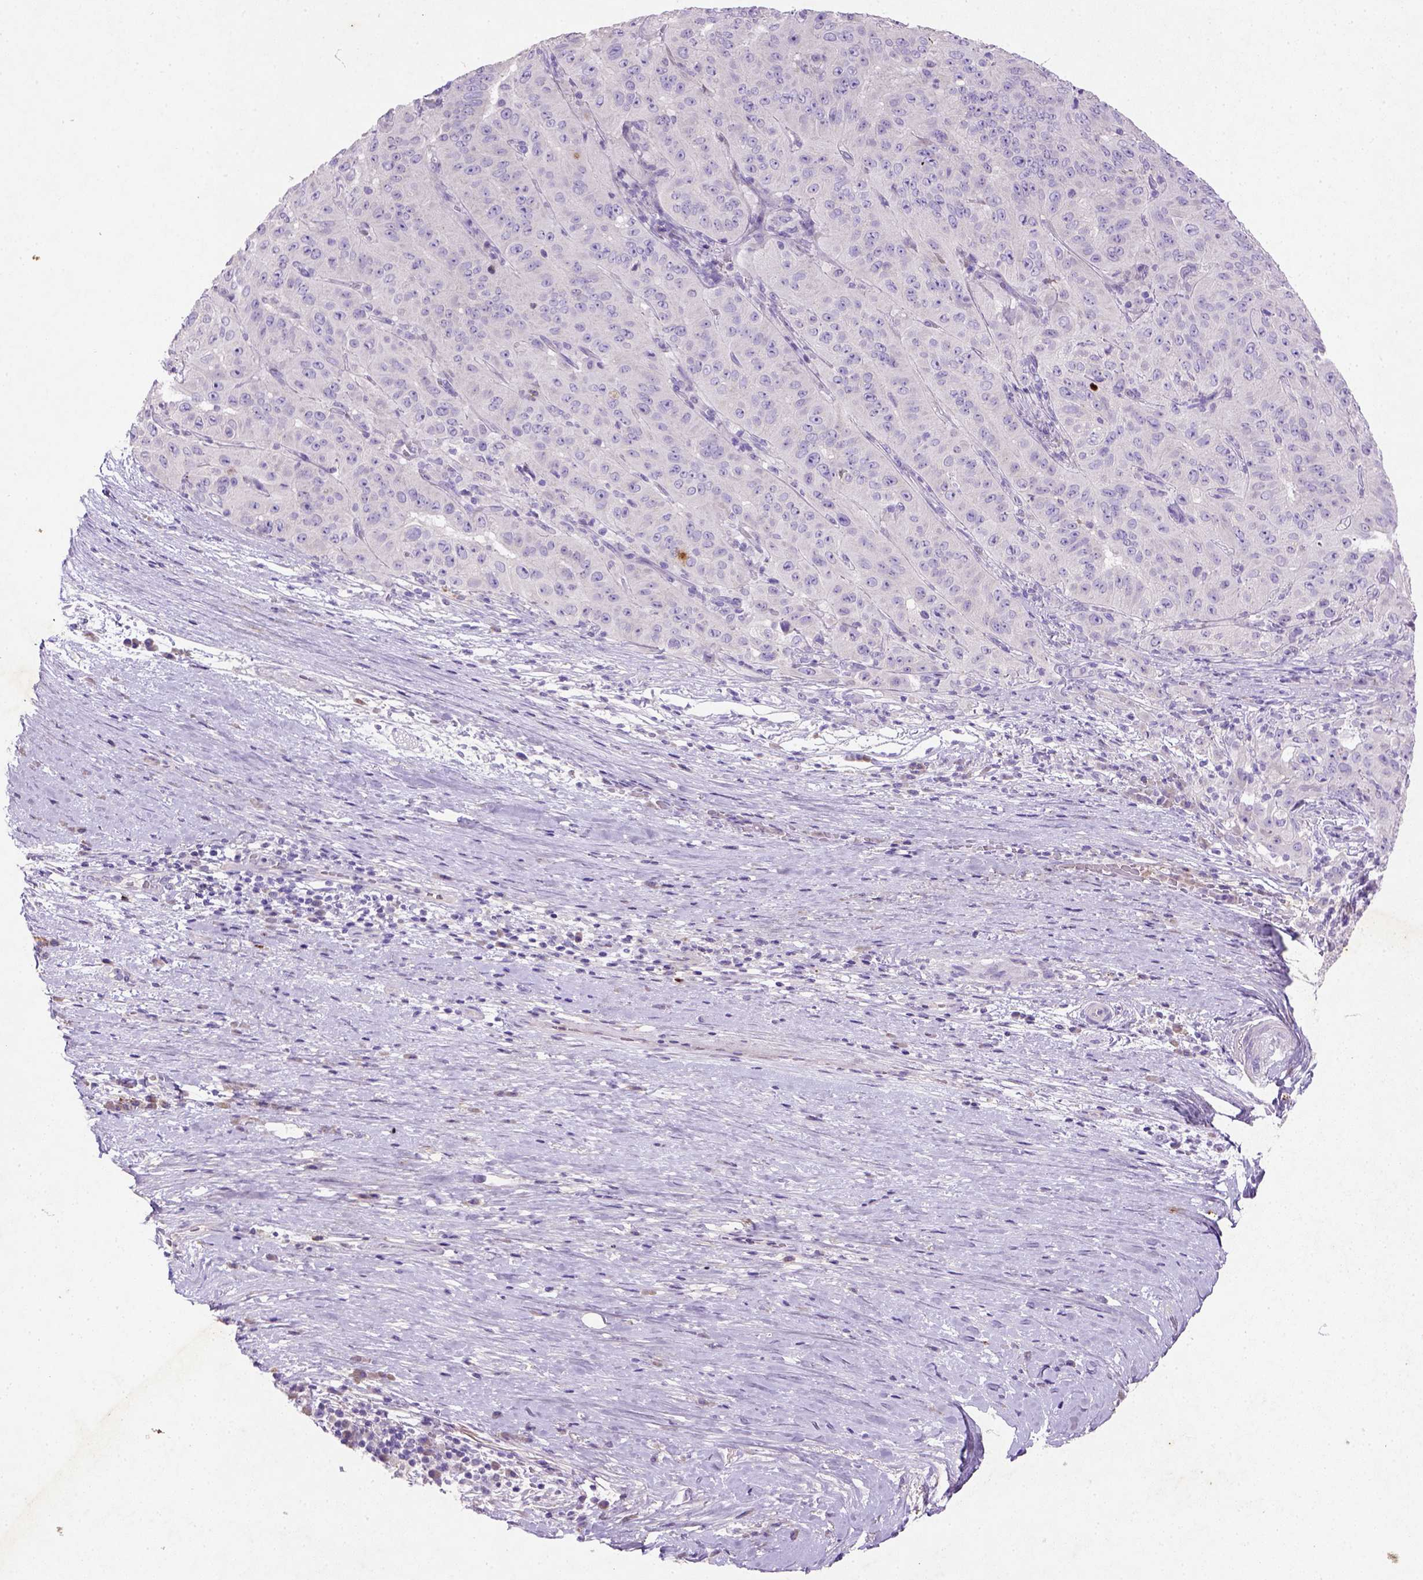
{"staining": {"intensity": "negative", "quantity": "none", "location": "none"}, "tissue": "pancreatic cancer", "cell_type": "Tumor cells", "image_type": "cancer", "snomed": [{"axis": "morphology", "description": "Adenocarcinoma, NOS"}, {"axis": "topography", "description": "Pancreas"}], "caption": "A histopathology image of pancreatic cancer (adenocarcinoma) stained for a protein demonstrates no brown staining in tumor cells. Nuclei are stained in blue.", "gene": "NUDT2", "patient": {"sex": "male", "age": 63}}